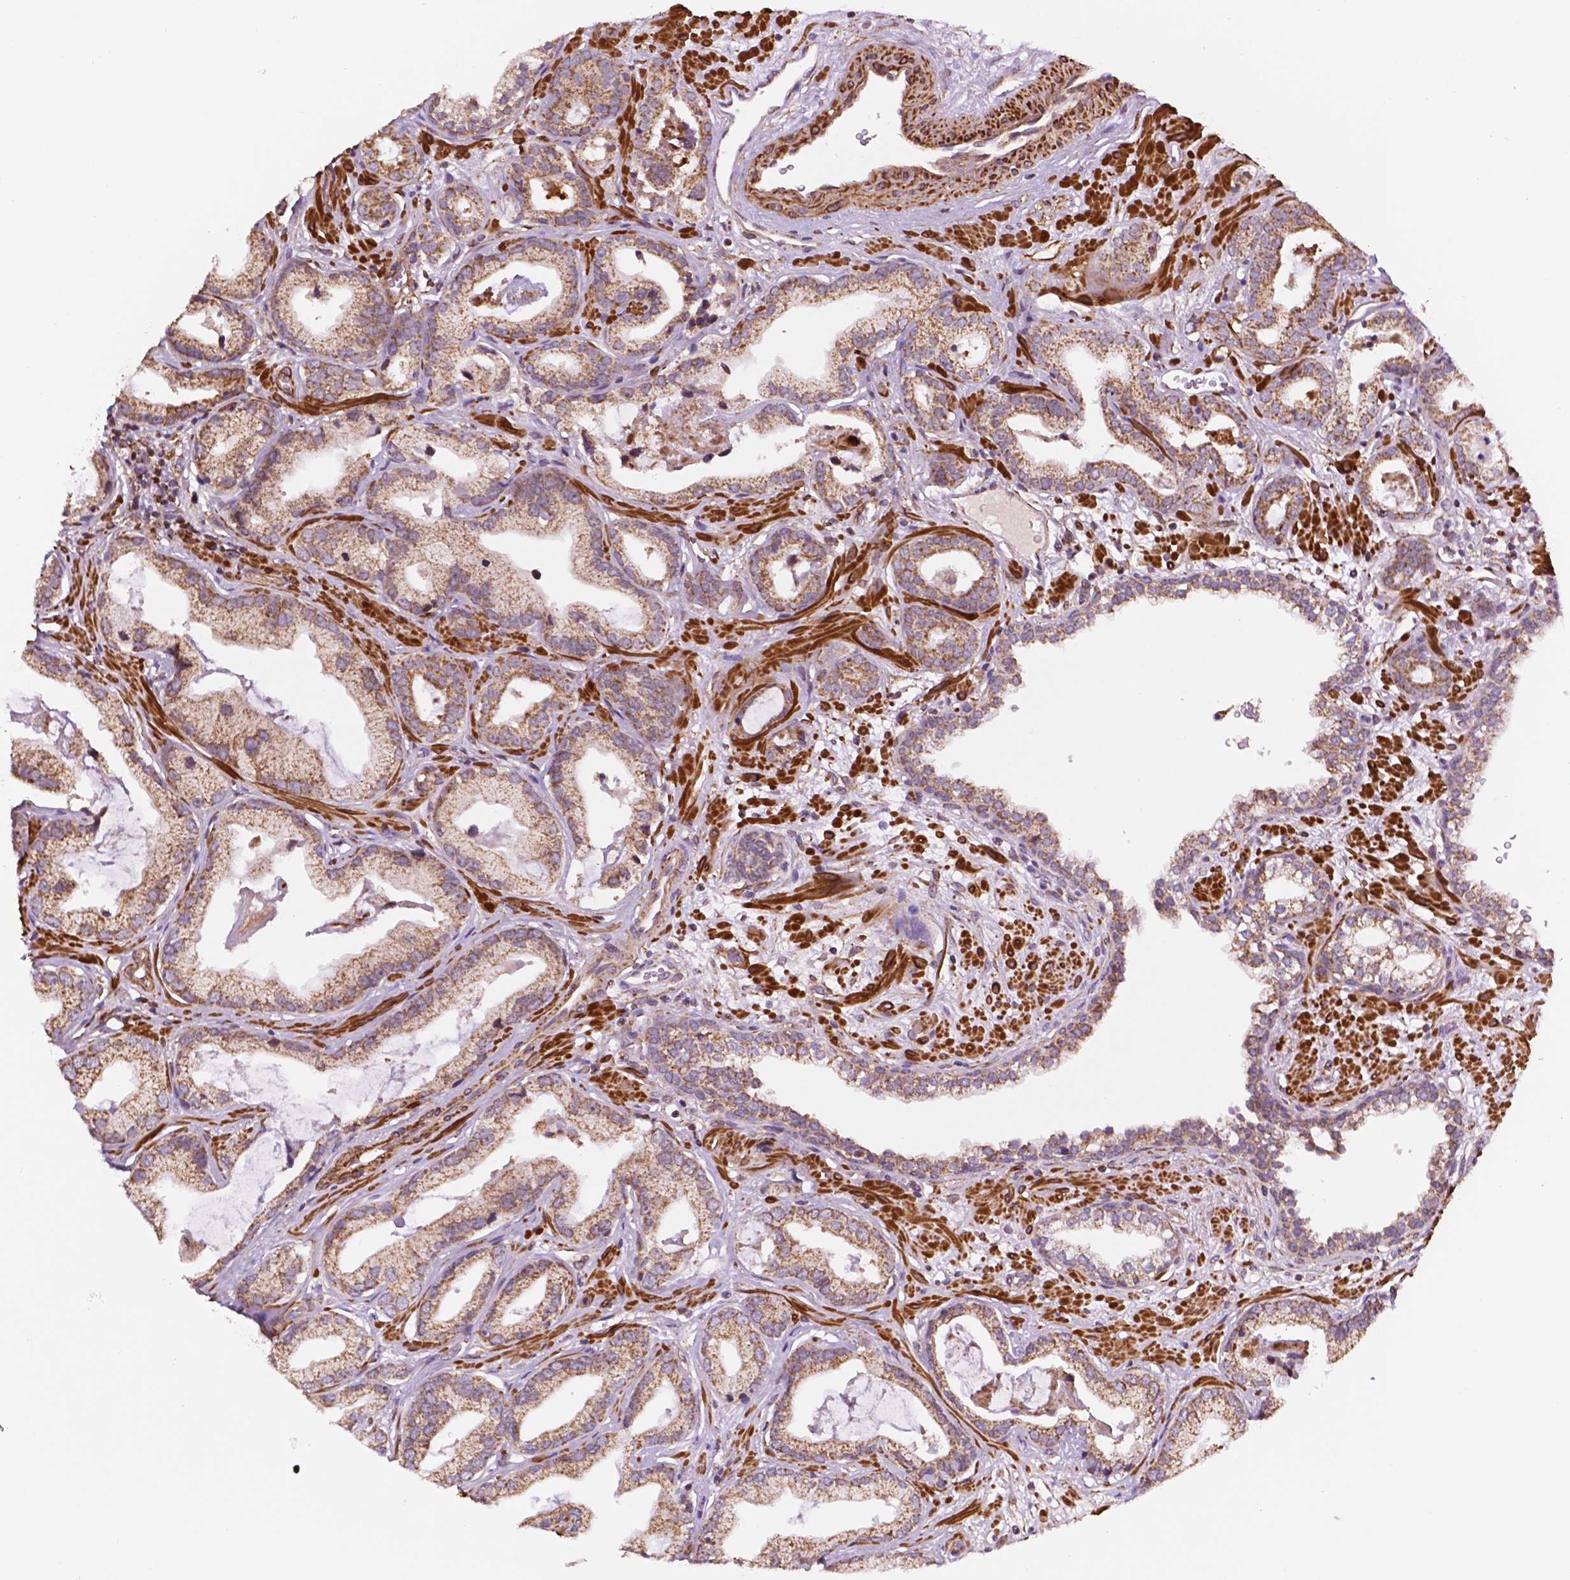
{"staining": {"intensity": "moderate", "quantity": ">75%", "location": "cytoplasmic/membranous"}, "tissue": "prostate cancer", "cell_type": "Tumor cells", "image_type": "cancer", "snomed": [{"axis": "morphology", "description": "Adenocarcinoma, Low grade"}, {"axis": "topography", "description": "Prostate"}], "caption": "Approximately >75% of tumor cells in low-grade adenocarcinoma (prostate) demonstrate moderate cytoplasmic/membranous protein positivity as visualized by brown immunohistochemical staining.", "gene": "GEMIN4", "patient": {"sex": "male", "age": 62}}